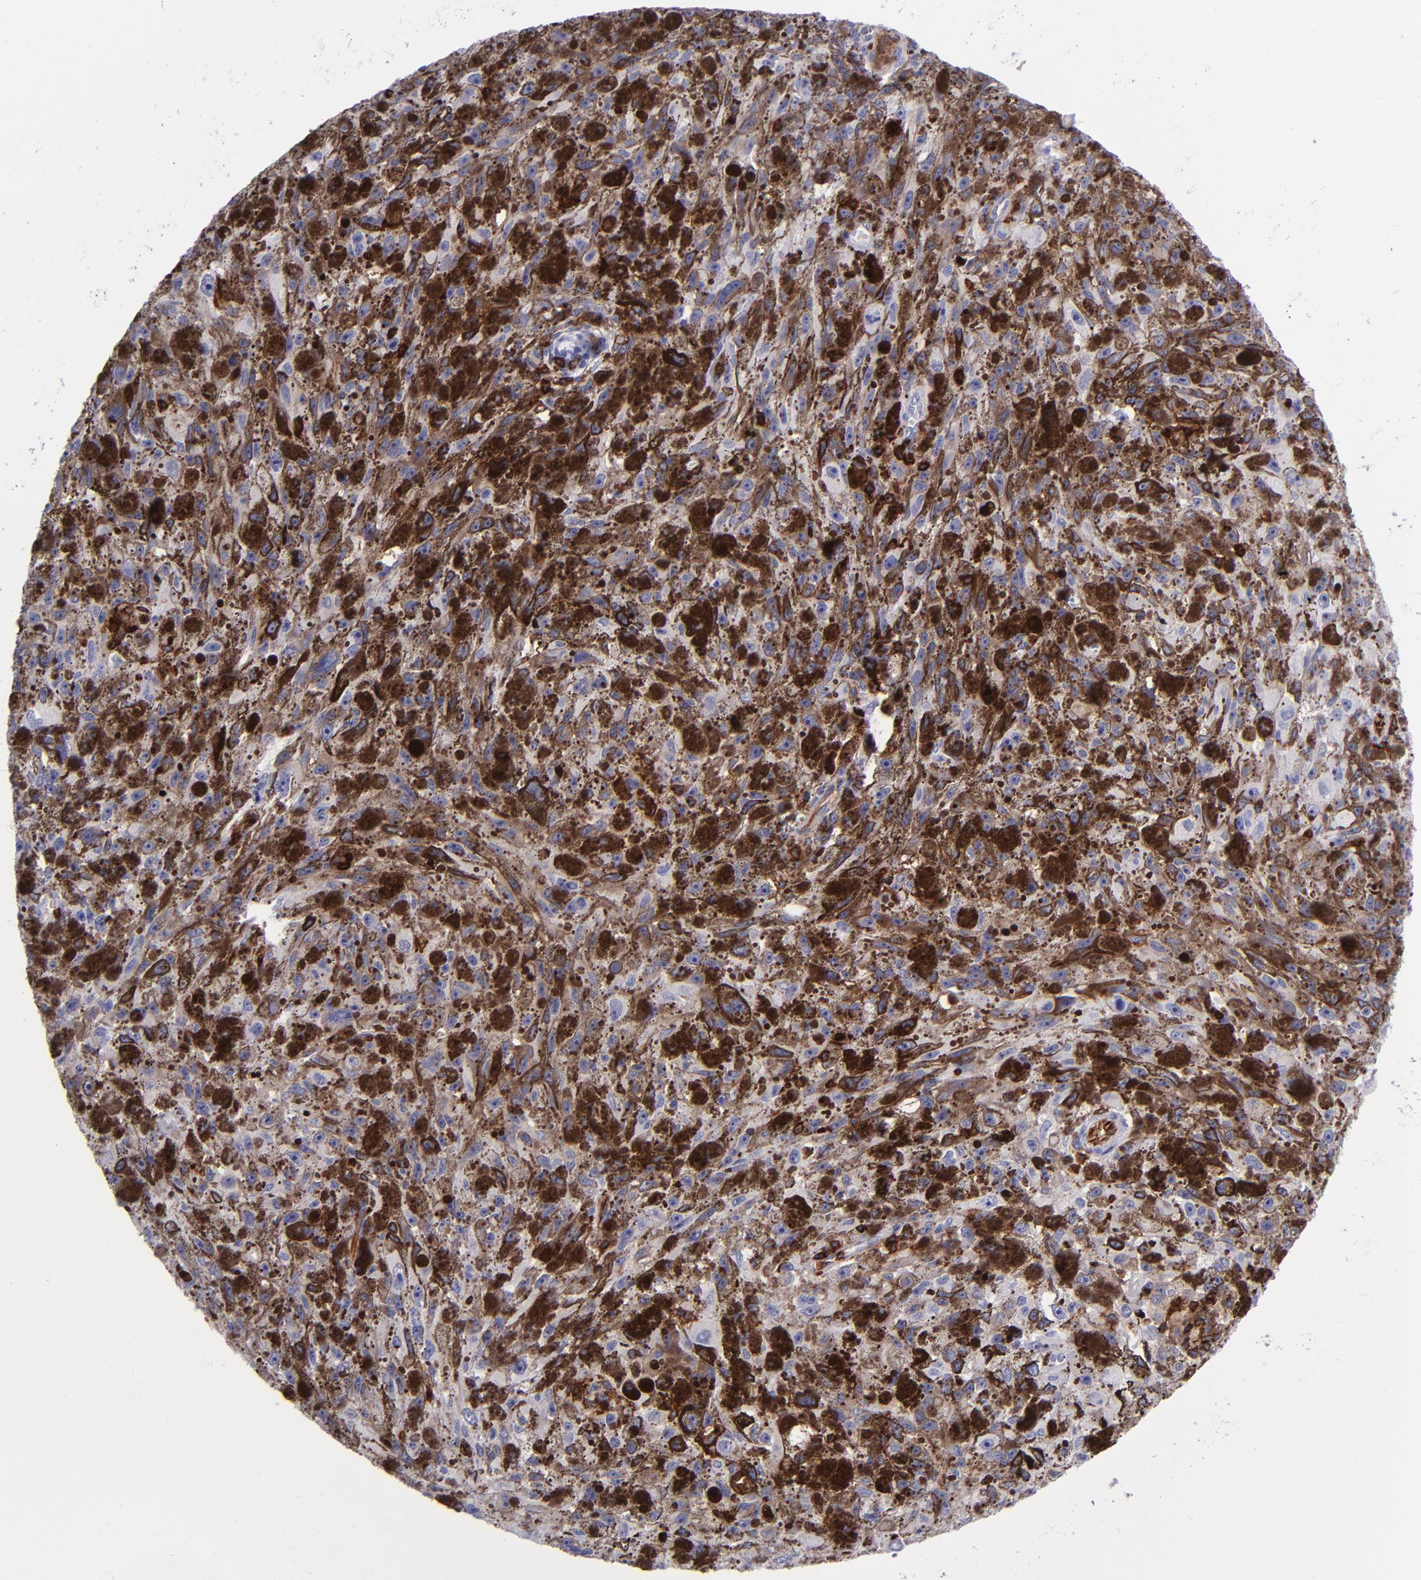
{"staining": {"intensity": "negative", "quantity": "none", "location": "none"}, "tissue": "melanoma", "cell_type": "Tumor cells", "image_type": "cancer", "snomed": [{"axis": "morphology", "description": "Malignant melanoma, NOS"}, {"axis": "topography", "description": "Skin"}], "caption": "Micrograph shows no protein expression in tumor cells of malignant melanoma tissue.", "gene": "ICAM3", "patient": {"sex": "female", "age": 104}}